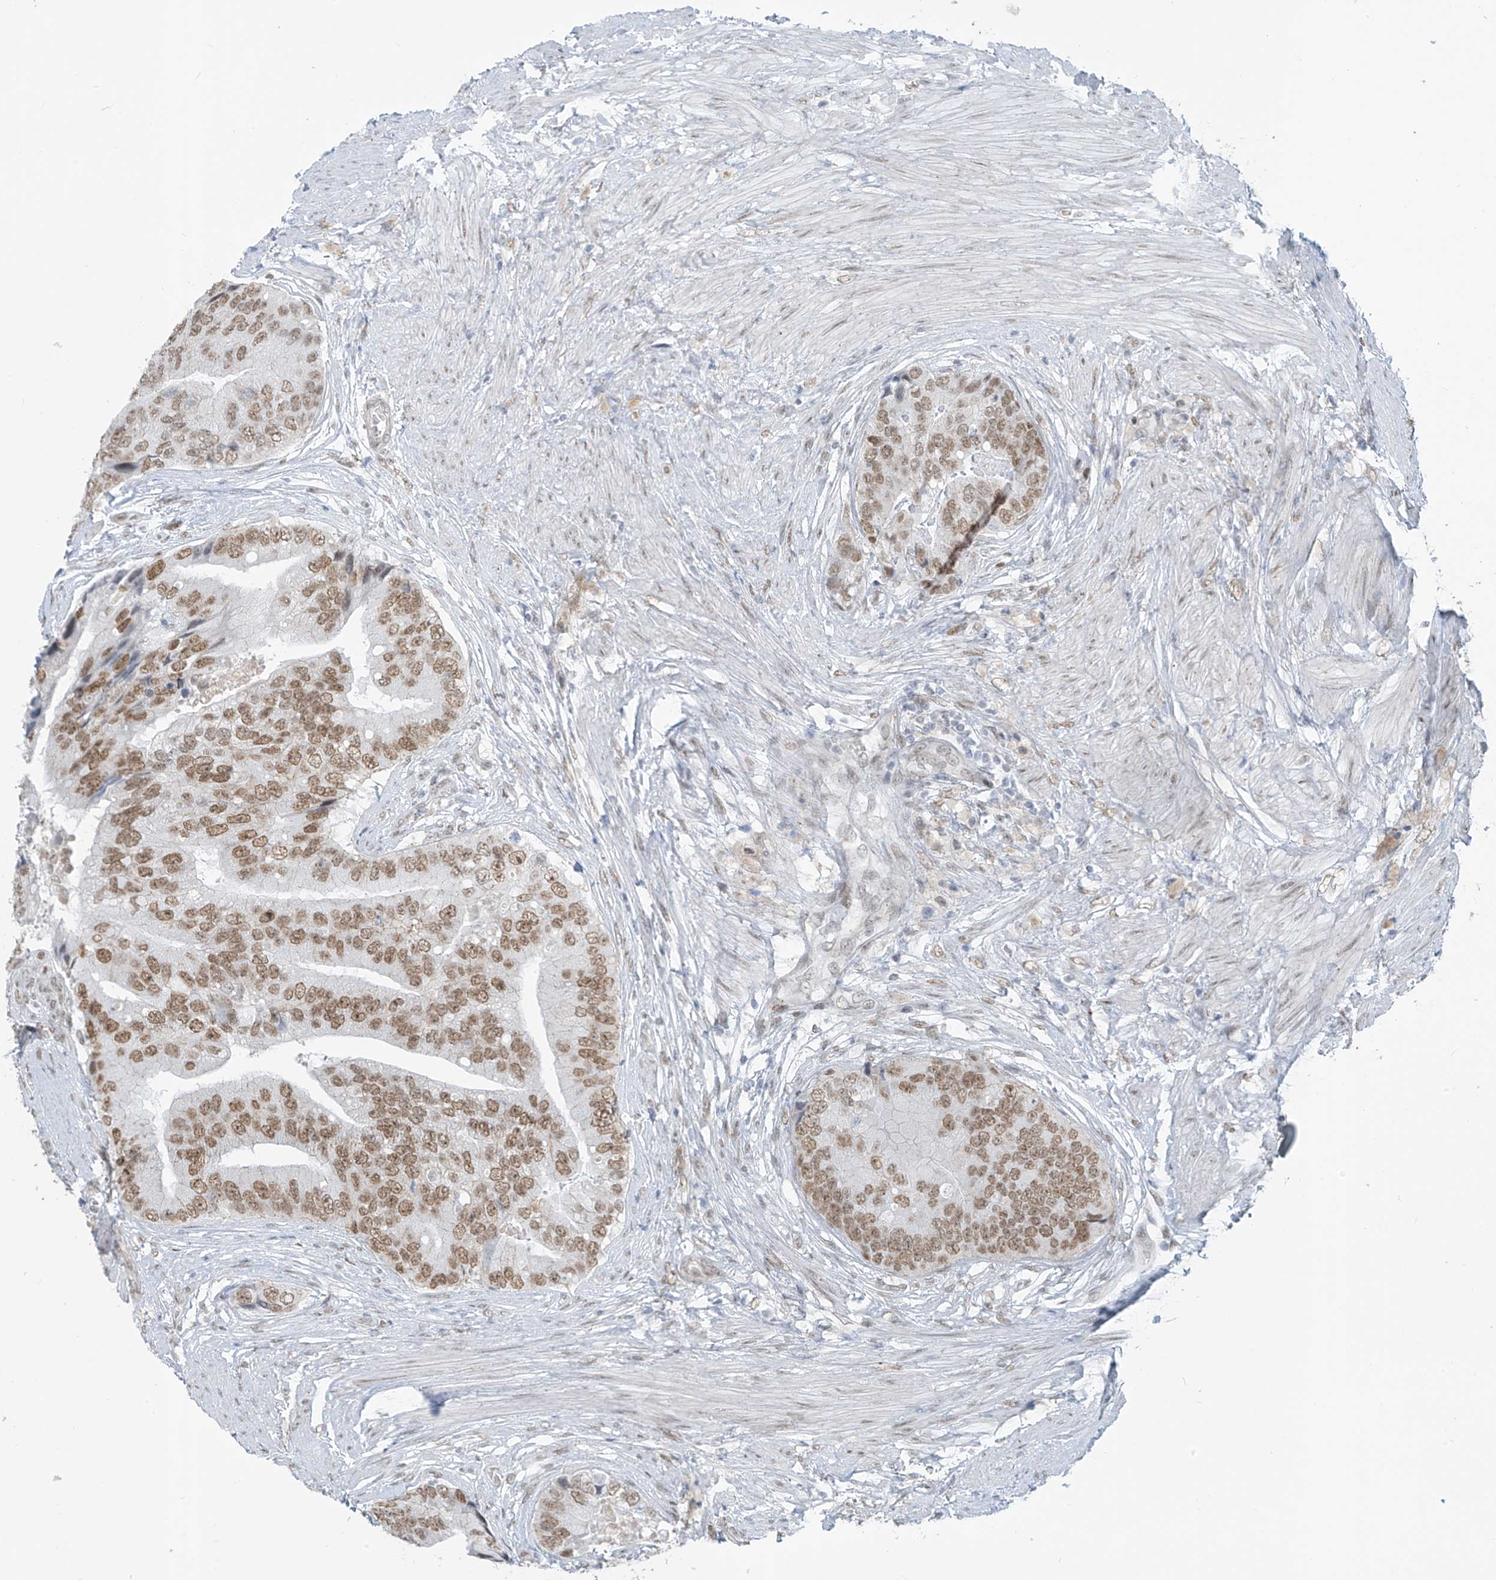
{"staining": {"intensity": "moderate", "quantity": ">75%", "location": "nuclear"}, "tissue": "prostate cancer", "cell_type": "Tumor cells", "image_type": "cancer", "snomed": [{"axis": "morphology", "description": "Adenocarcinoma, High grade"}, {"axis": "topography", "description": "Prostate"}], "caption": "Prostate cancer stained with a brown dye exhibits moderate nuclear positive positivity in about >75% of tumor cells.", "gene": "MCM9", "patient": {"sex": "male", "age": 70}}